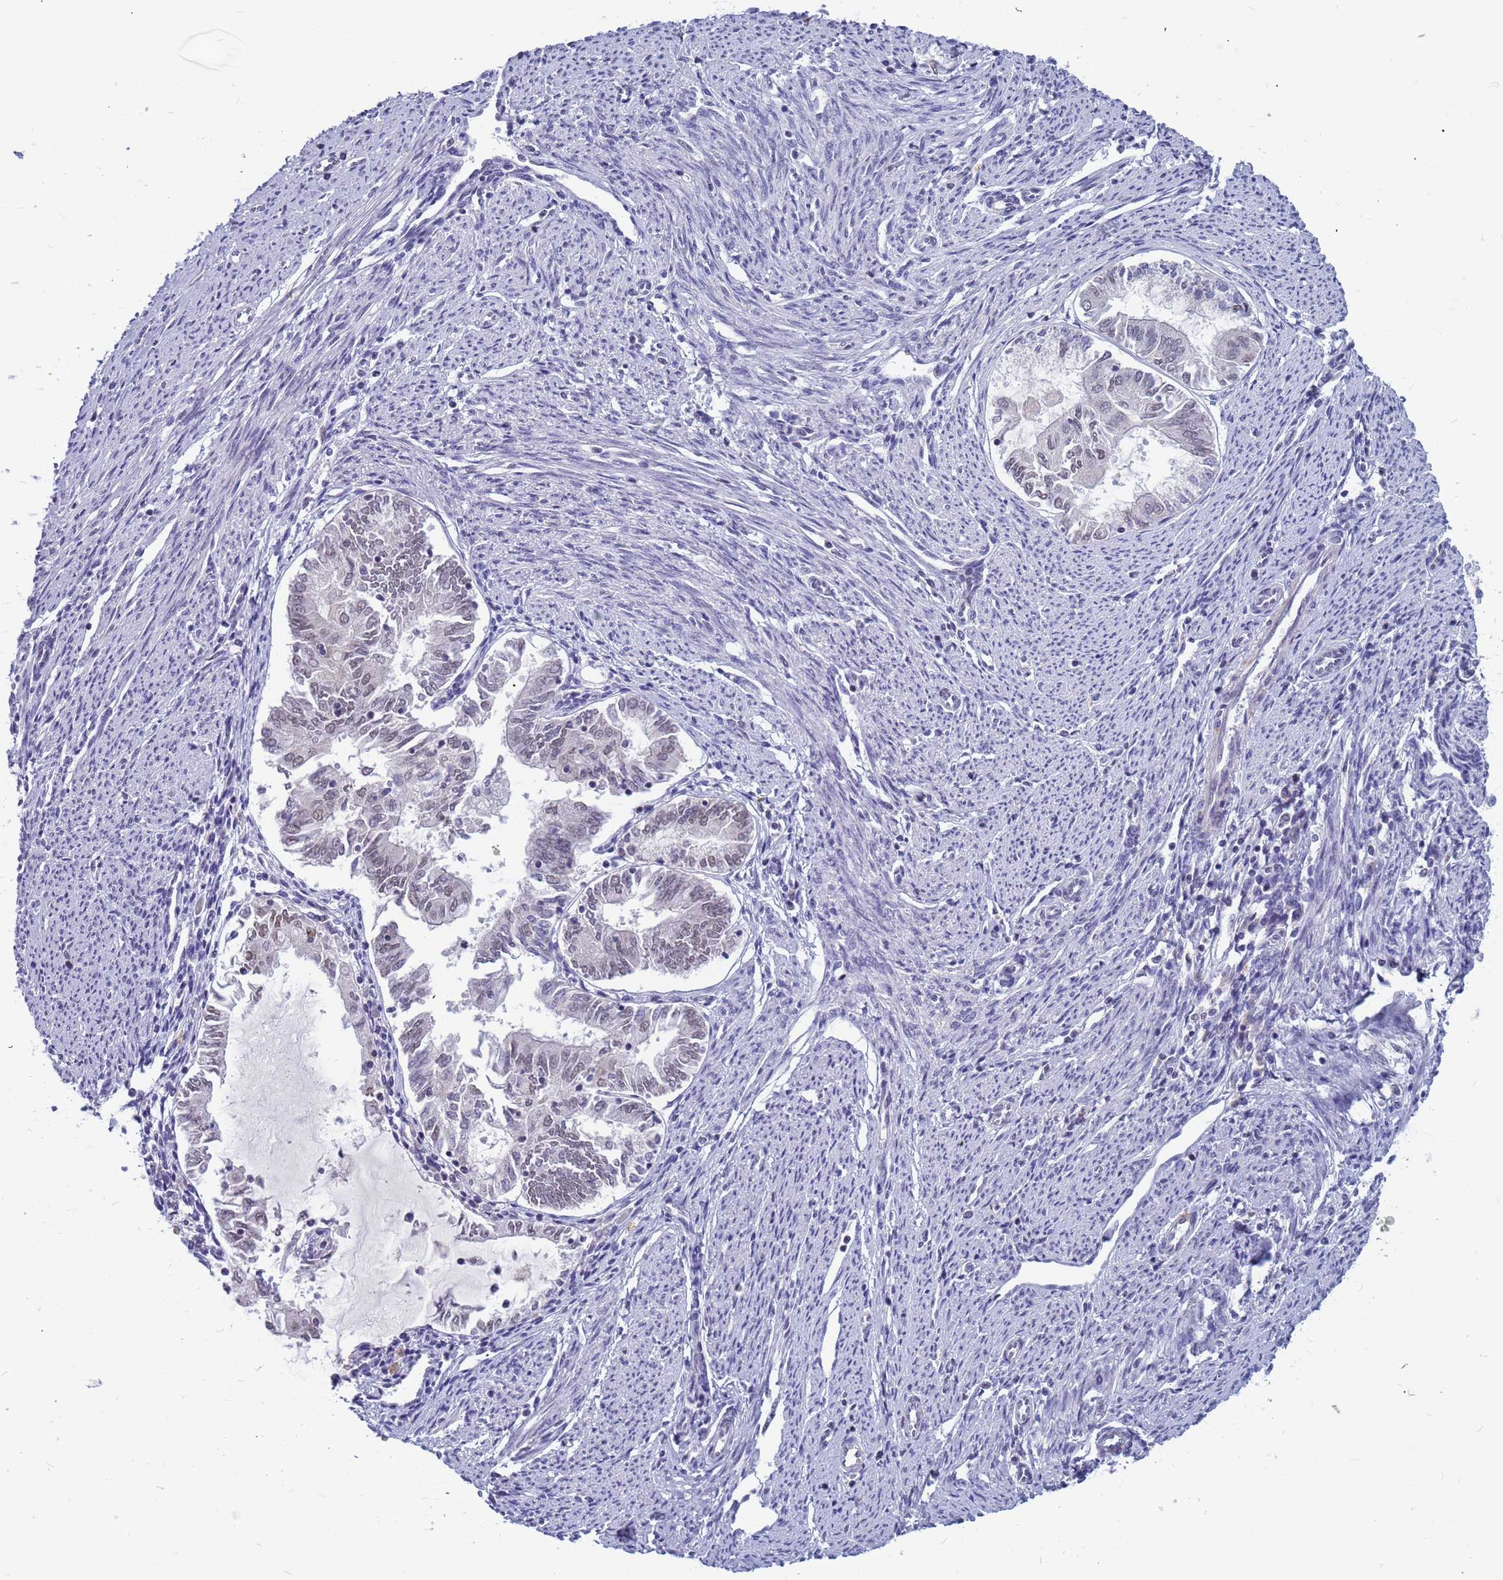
{"staining": {"intensity": "weak", "quantity": "25%-75%", "location": "nuclear"}, "tissue": "endometrial cancer", "cell_type": "Tumor cells", "image_type": "cancer", "snomed": [{"axis": "morphology", "description": "Adenocarcinoma, NOS"}, {"axis": "topography", "description": "Endometrium"}], "caption": "Endometrial cancer stained with a brown dye exhibits weak nuclear positive staining in approximately 25%-75% of tumor cells.", "gene": "CXorf65", "patient": {"sex": "female", "age": 79}}